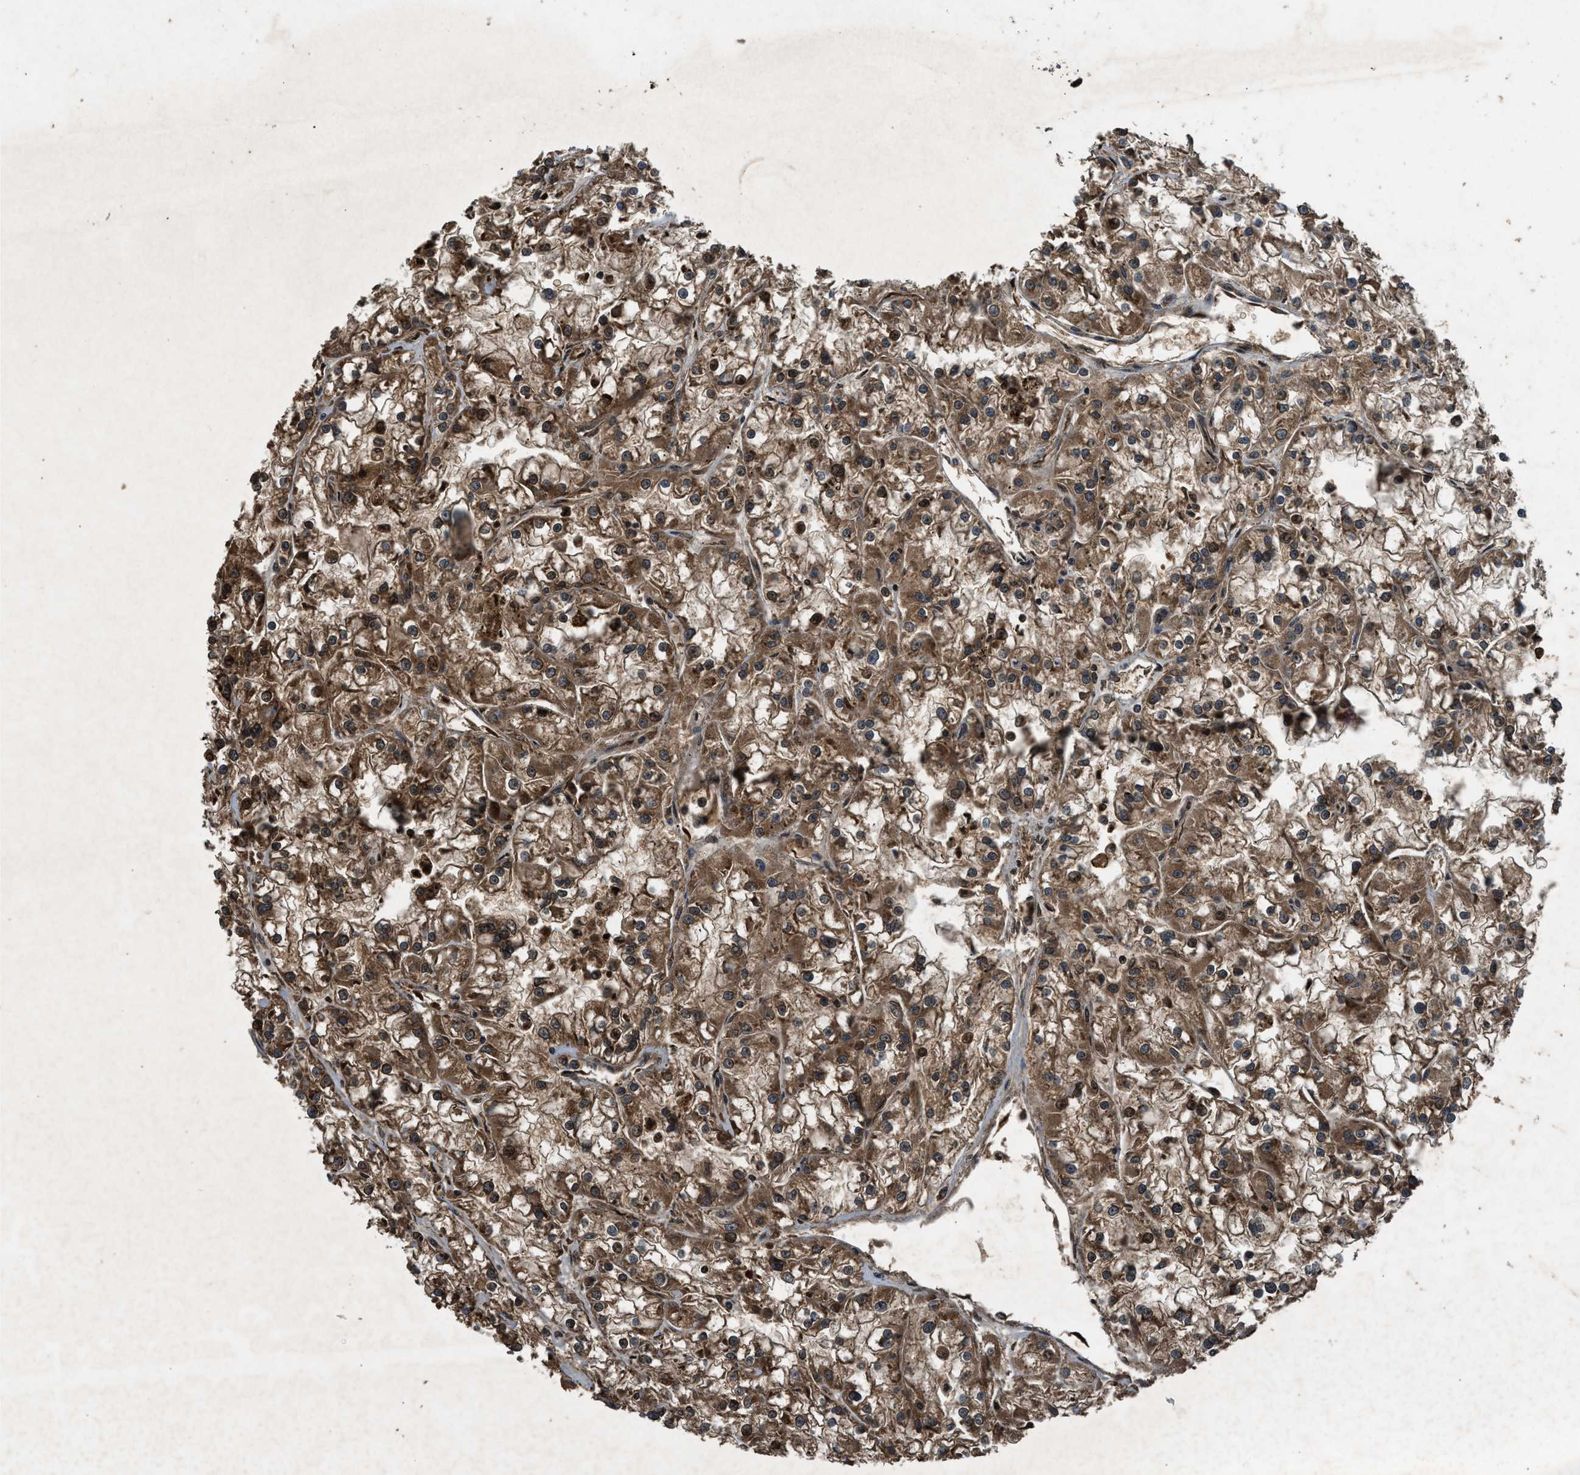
{"staining": {"intensity": "moderate", "quantity": ">75%", "location": "cytoplasmic/membranous"}, "tissue": "renal cancer", "cell_type": "Tumor cells", "image_type": "cancer", "snomed": [{"axis": "morphology", "description": "Adenocarcinoma, NOS"}, {"axis": "topography", "description": "Kidney"}], "caption": "A histopathology image showing moderate cytoplasmic/membranous expression in approximately >75% of tumor cells in adenocarcinoma (renal), as visualized by brown immunohistochemical staining.", "gene": "RPS6KB1", "patient": {"sex": "female", "age": 52}}